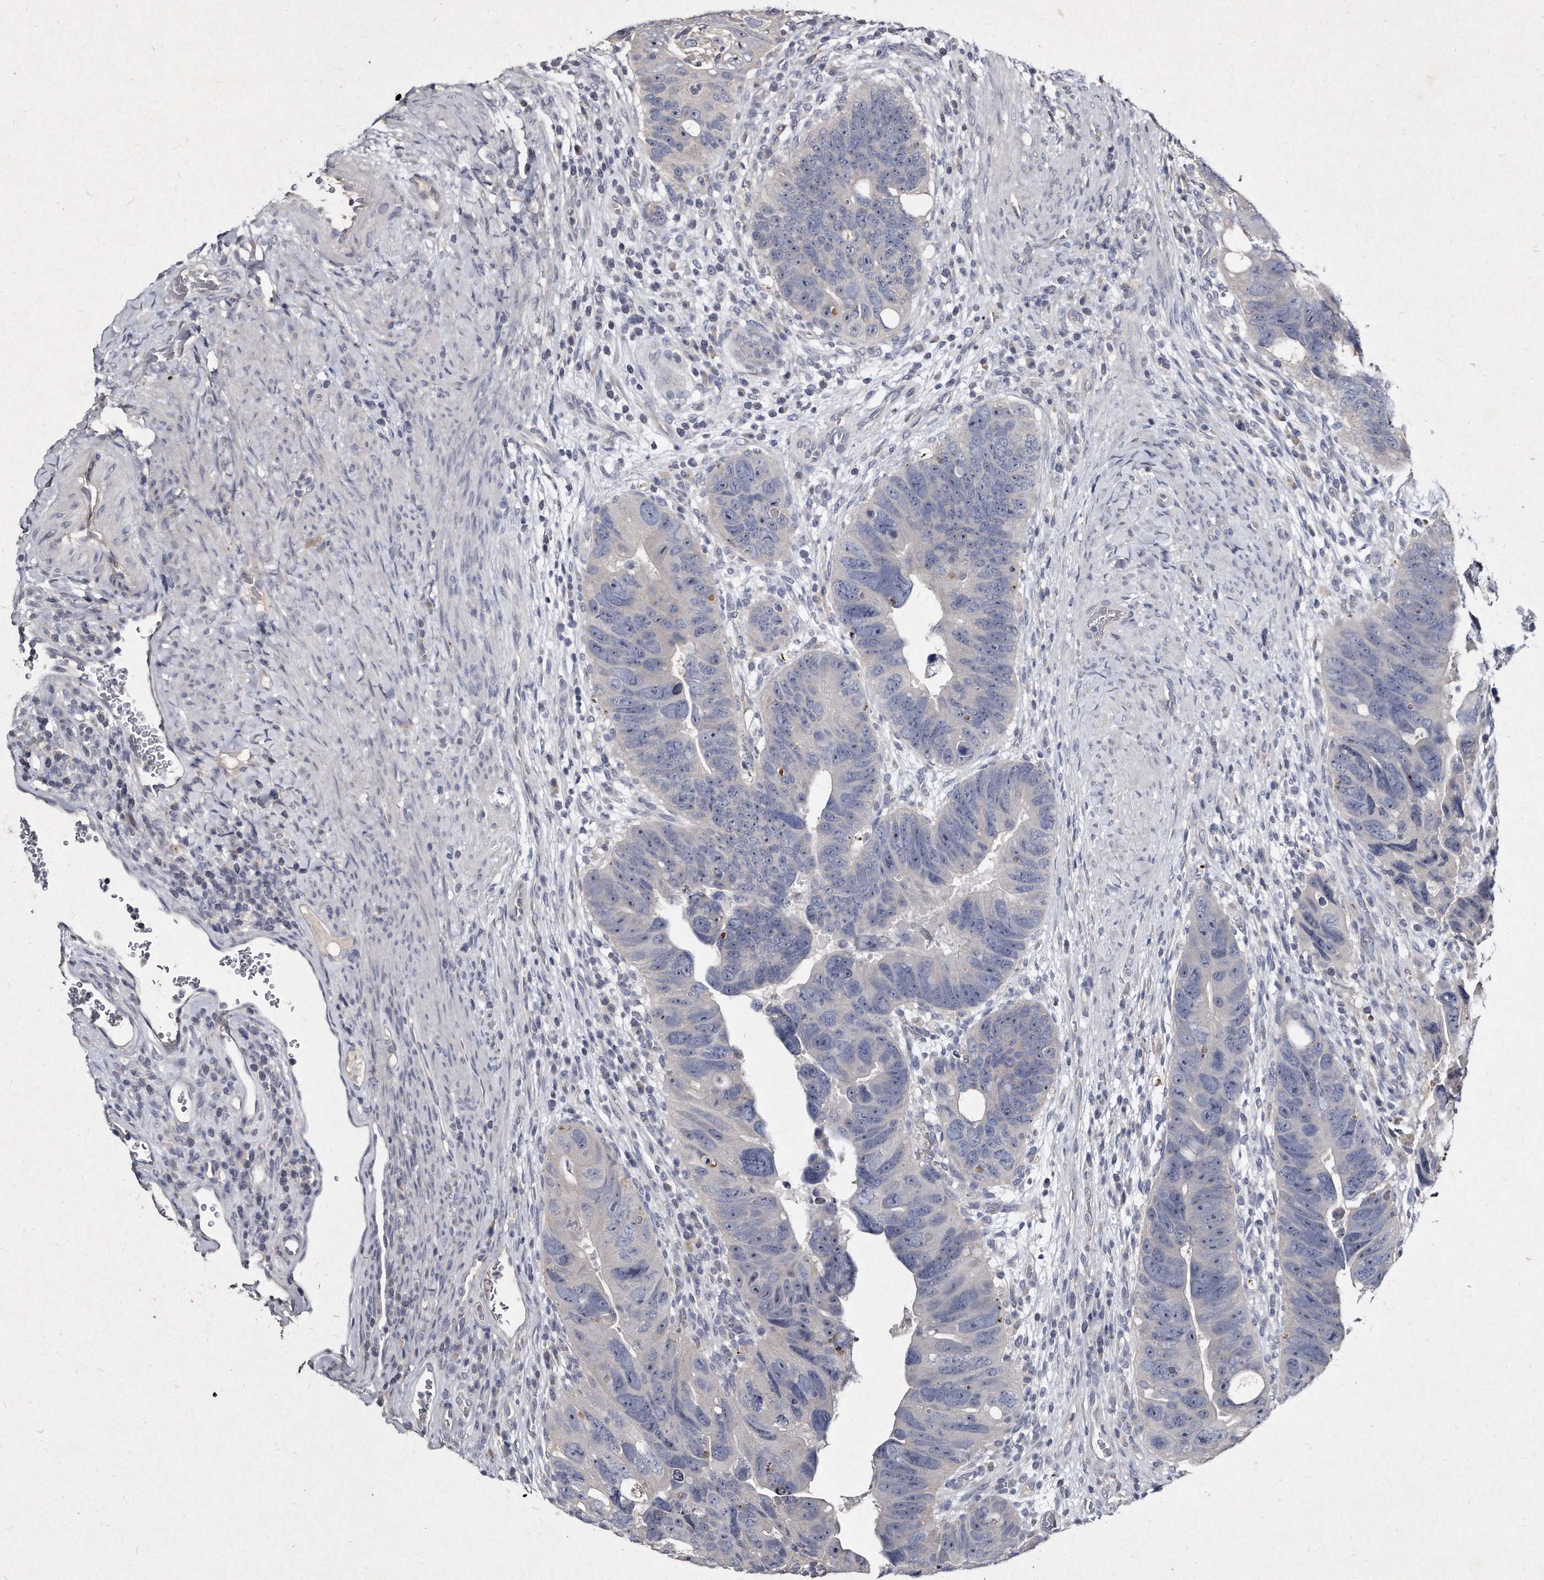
{"staining": {"intensity": "negative", "quantity": "none", "location": "none"}, "tissue": "colorectal cancer", "cell_type": "Tumor cells", "image_type": "cancer", "snomed": [{"axis": "morphology", "description": "Adenocarcinoma, NOS"}, {"axis": "topography", "description": "Rectum"}], "caption": "The IHC micrograph has no significant expression in tumor cells of colorectal cancer tissue. (DAB (3,3'-diaminobenzidine) immunohistochemistry with hematoxylin counter stain).", "gene": "KLHDC3", "patient": {"sex": "male", "age": 59}}